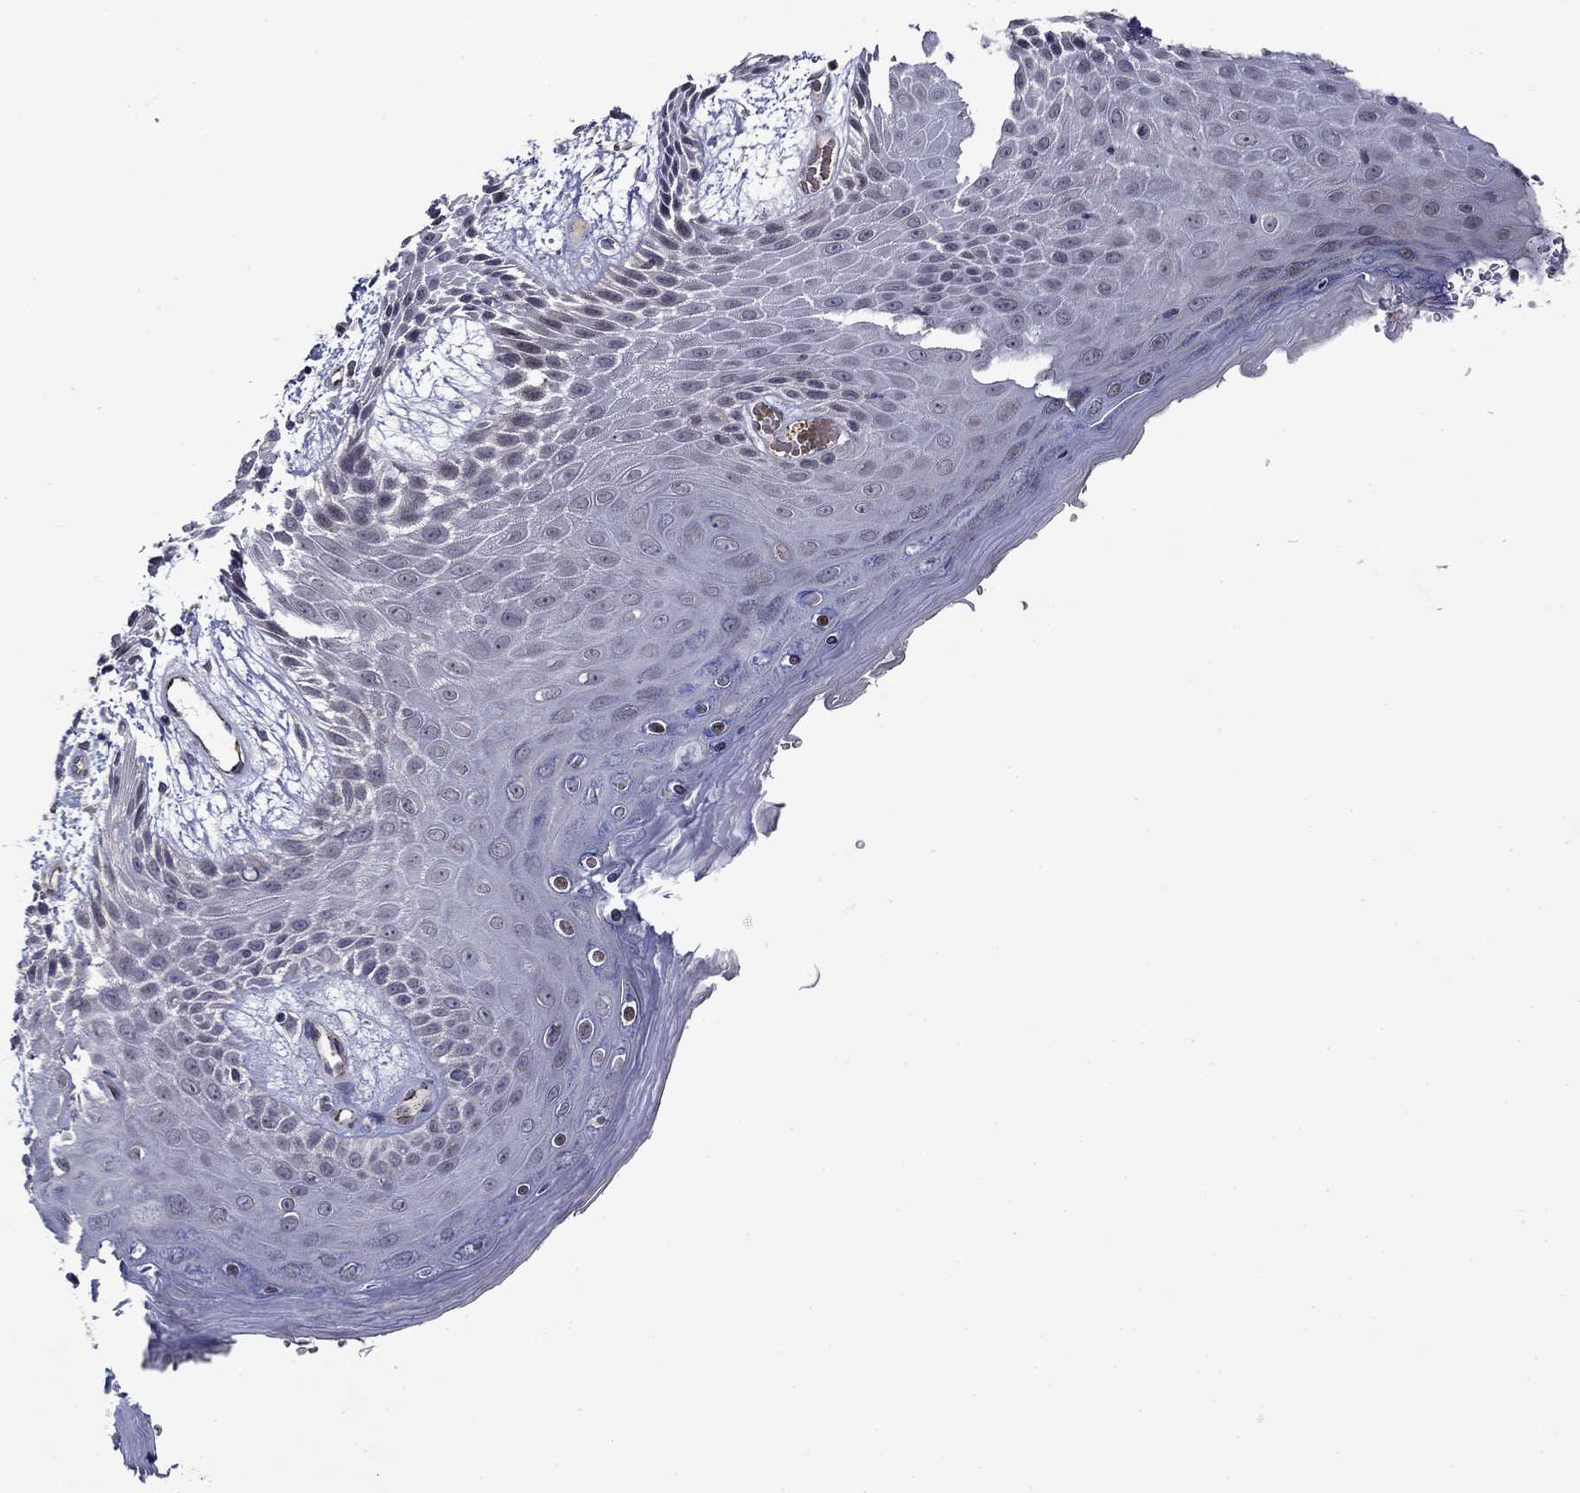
{"staining": {"intensity": "negative", "quantity": "none", "location": "none"}, "tissue": "skin", "cell_type": "Epidermal cells", "image_type": "normal", "snomed": [{"axis": "morphology", "description": "Normal tissue, NOS"}, {"axis": "topography", "description": "Anal"}], "caption": "Epidermal cells show no significant protein positivity in benign skin. Nuclei are stained in blue.", "gene": "SLITRK1", "patient": {"sex": "male", "age": 36}}